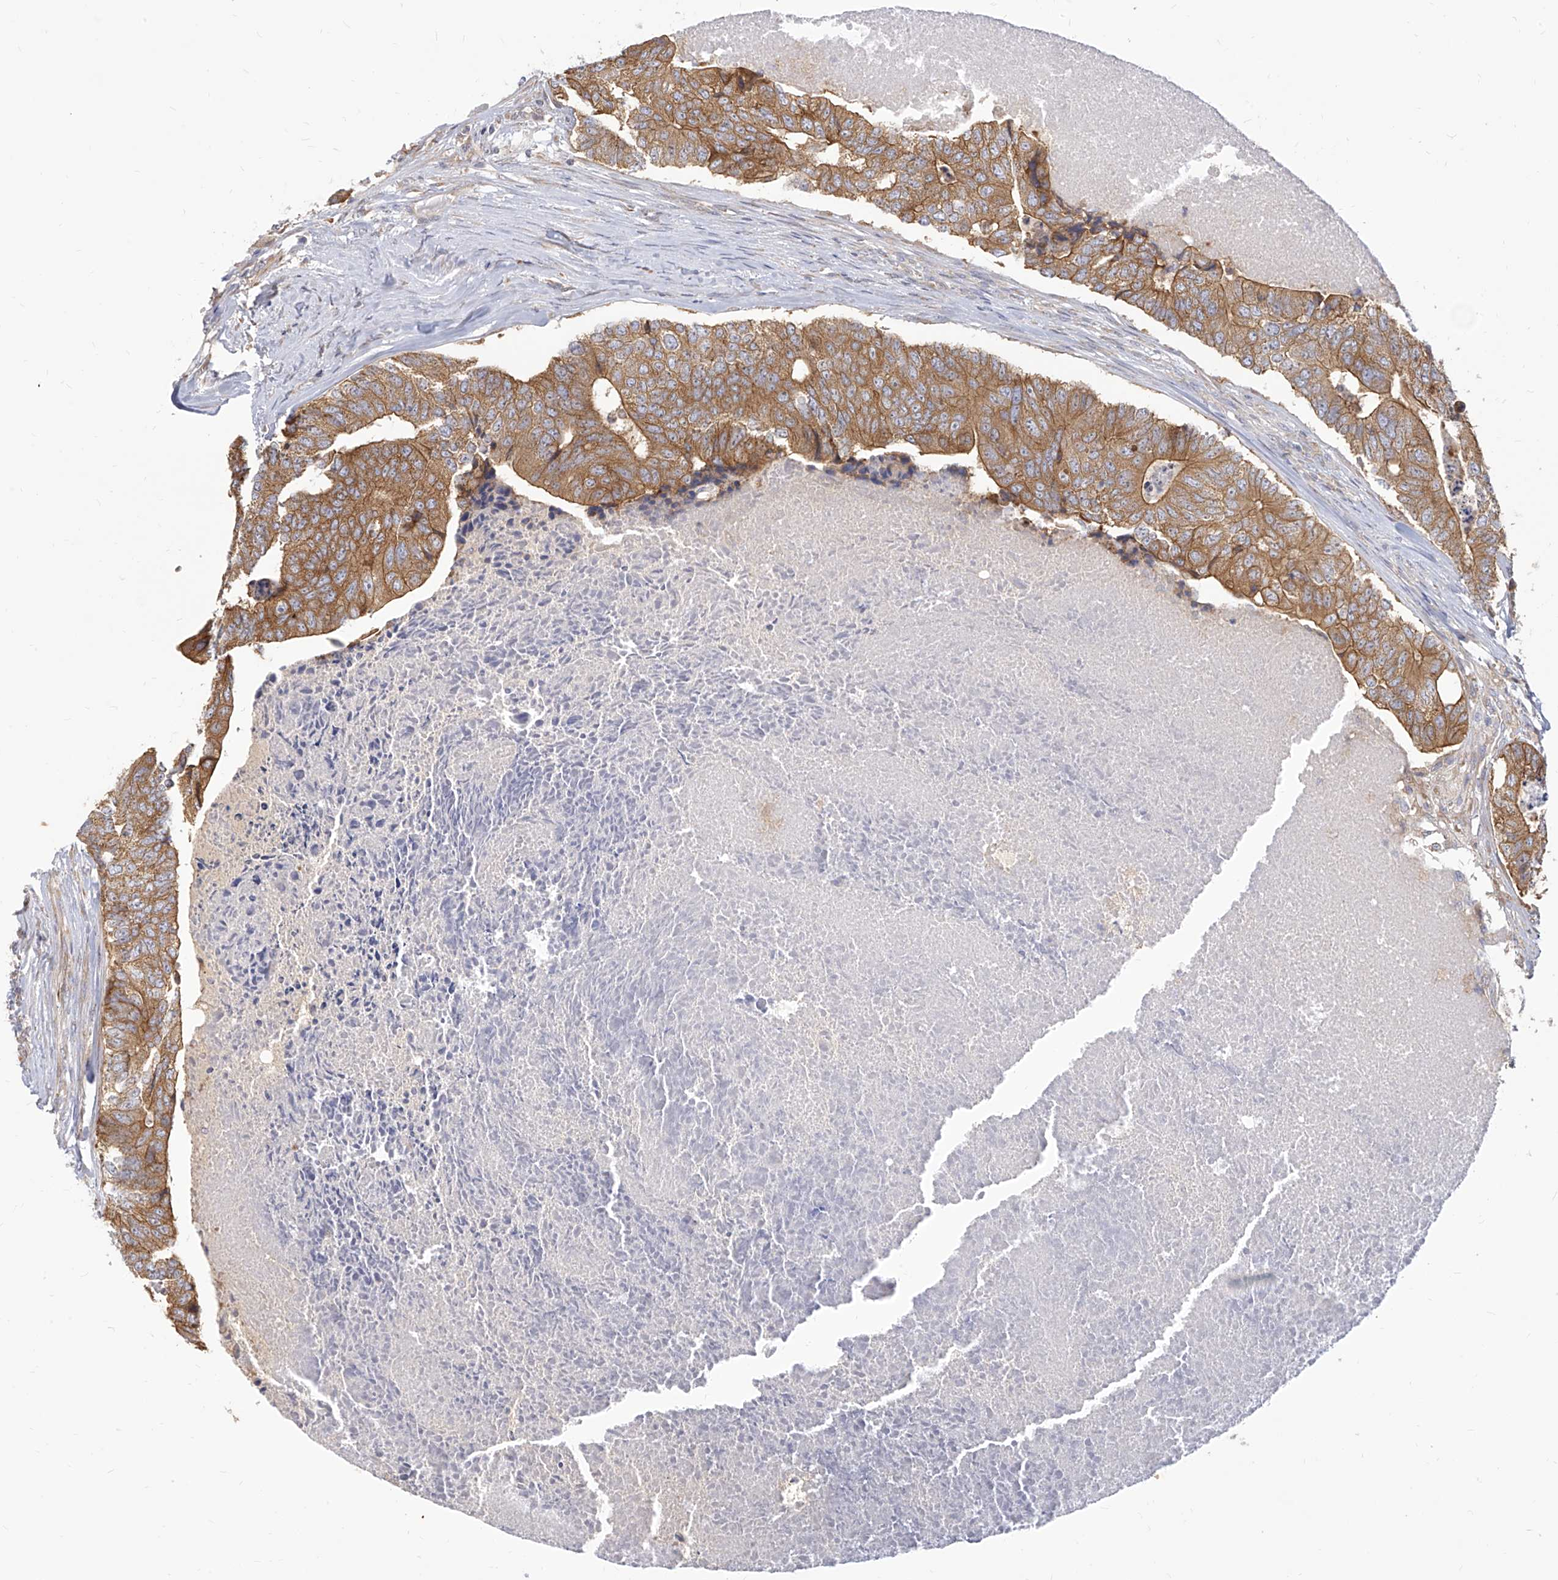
{"staining": {"intensity": "moderate", "quantity": ">75%", "location": "cytoplasmic/membranous"}, "tissue": "colorectal cancer", "cell_type": "Tumor cells", "image_type": "cancer", "snomed": [{"axis": "morphology", "description": "Adenocarcinoma, NOS"}, {"axis": "topography", "description": "Colon"}], "caption": "A high-resolution histopathology image shows immunohistochemistry staining of colorectal cancer, which shows moderate cytoplasmic/membranous staining in about >75% of tumor cells.", "gene": "FAM83B", "patient": {"sex": "female", "age": 67}}